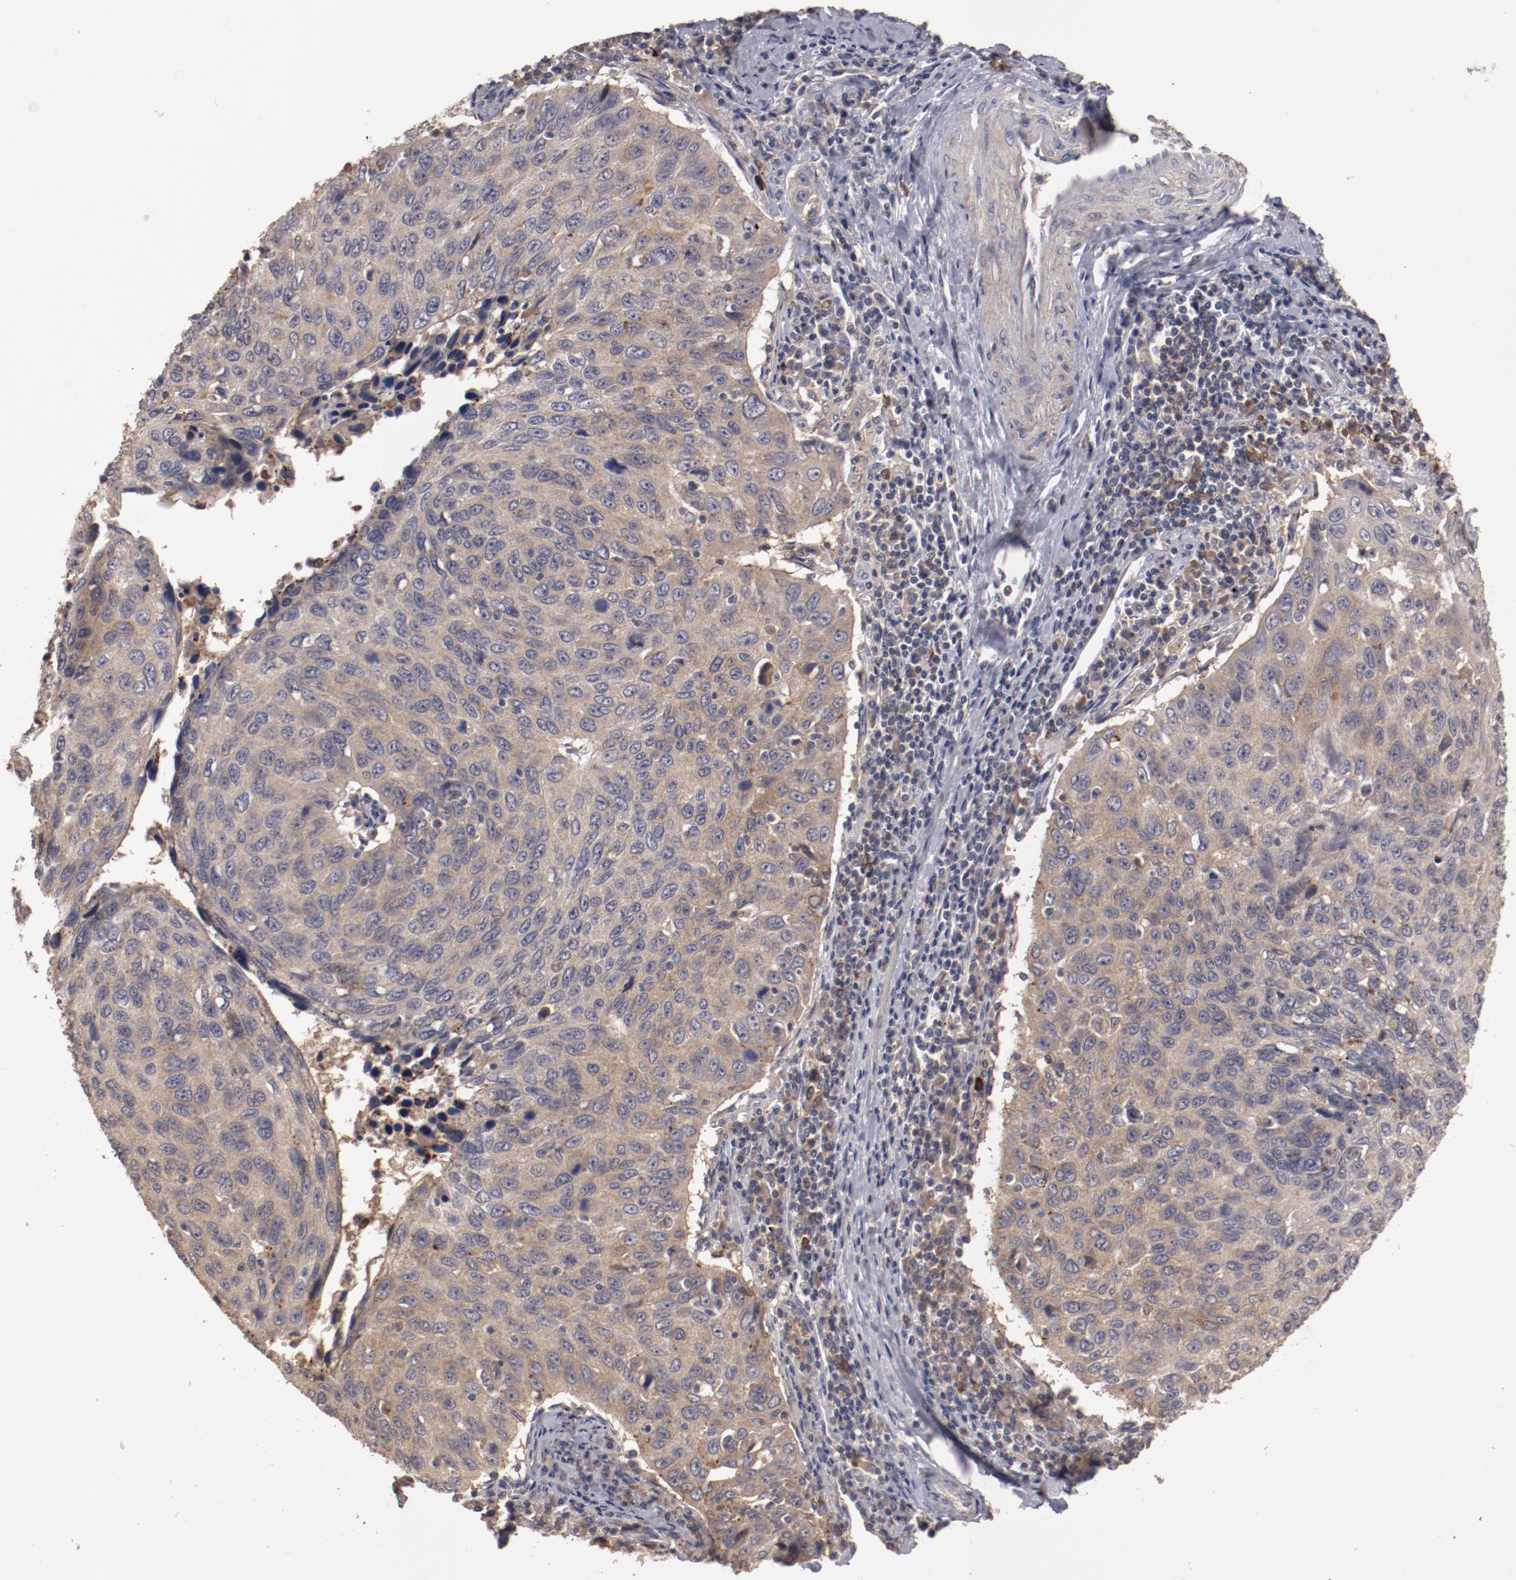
{"staining": {"intensity": "moderate", "quantity": "<25%", "location": "cytoplasmic/membranous"}, "tissue": "cervical cancer", "cell_type": "Tumor cells", "image_type": "cancer", "snomed": [{"axis": "morphology", "description": "Squamous cell carcinoma, NOS"}, {"axis": "topography", "description": "Cervix"}], "caption": "Squamous cell carcinoma (cervical) tissue shows moderate cytoplasmic/membranous staining in approximately <25% of tumor cells", "gene": "LRRC75B", "patient": {"sex": "female", "age": 53}}